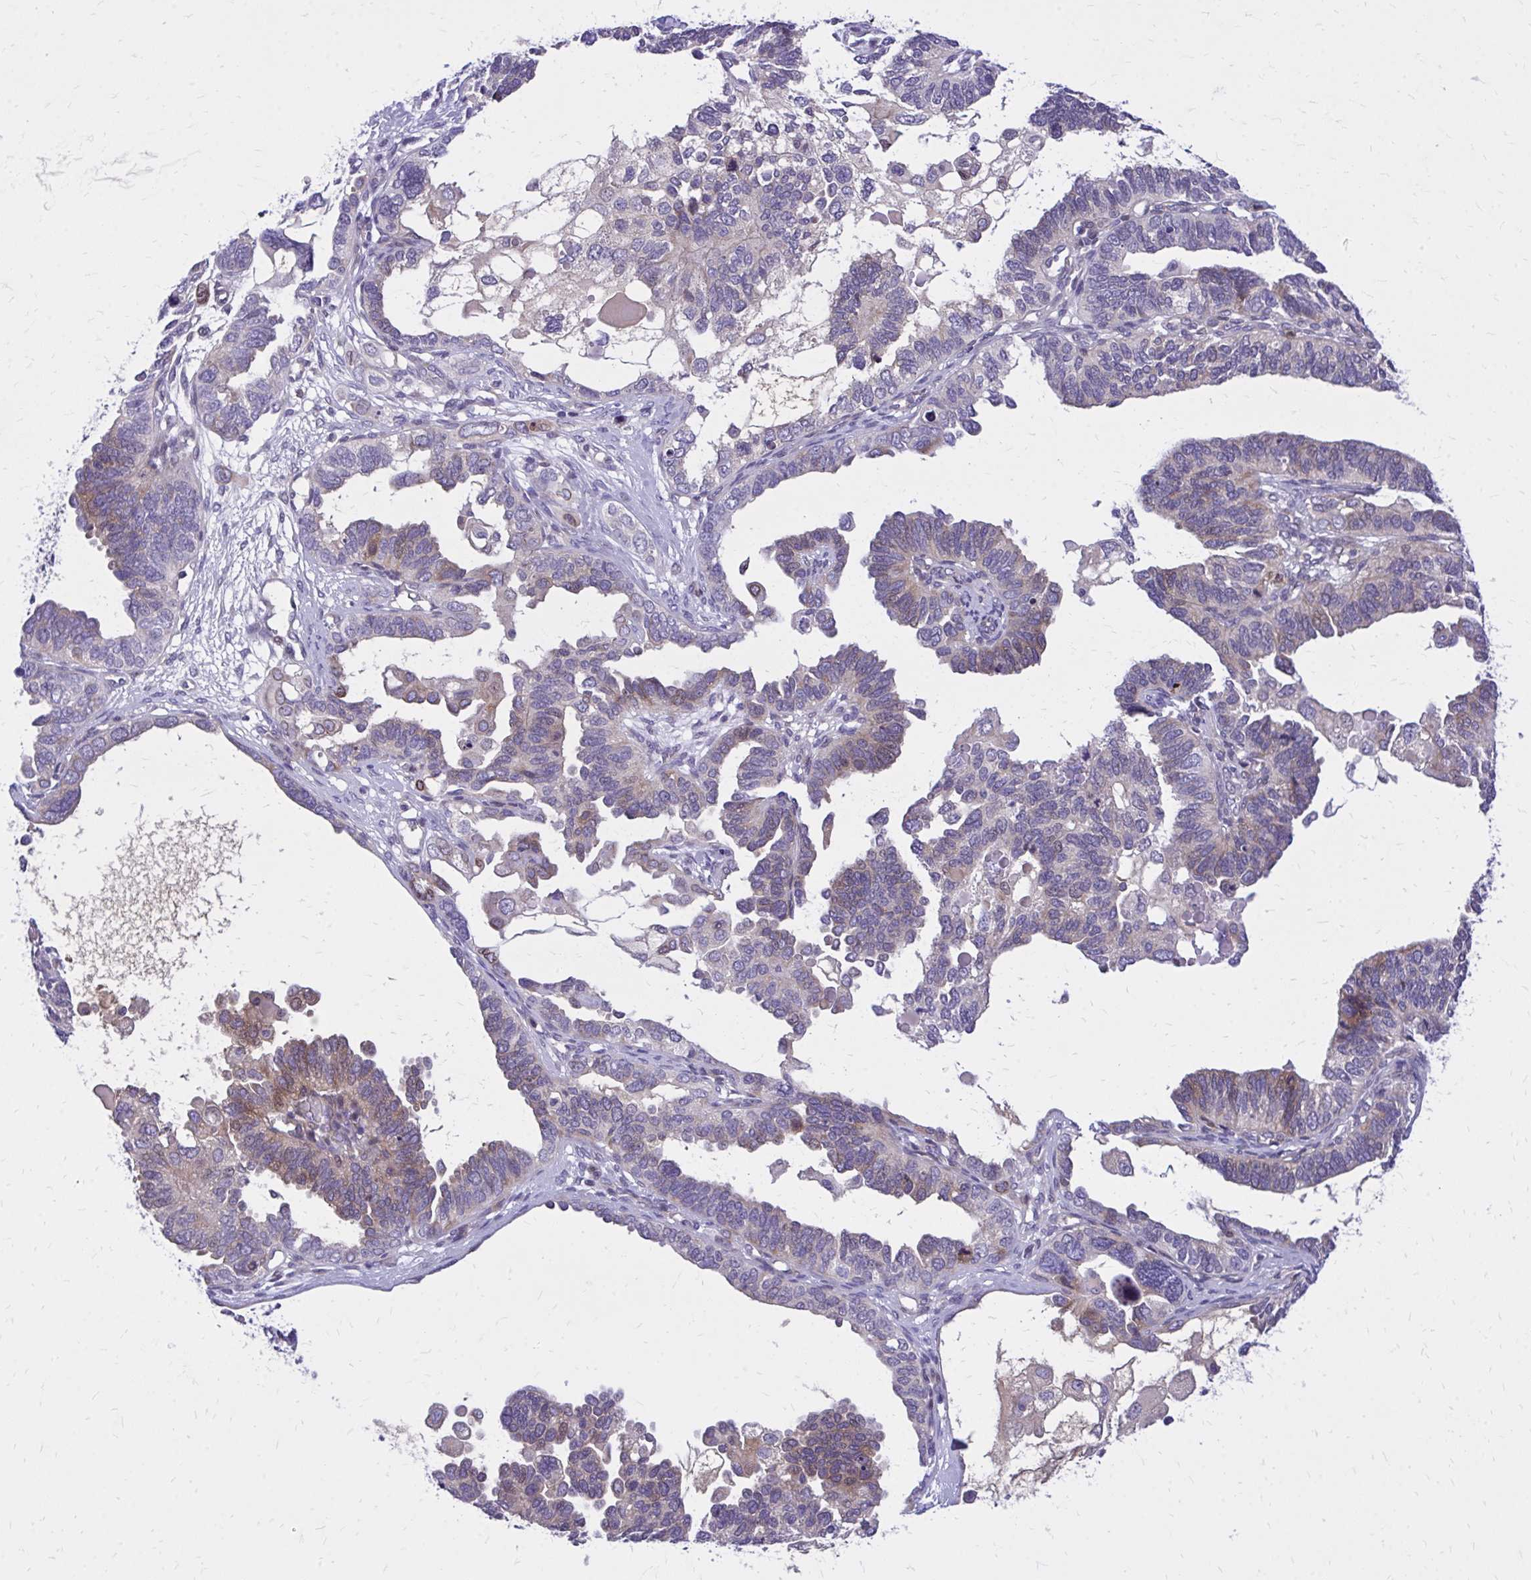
{"staining": {"intensity": "moderate", "quantity": "<25%", "location": "cytoplasmic/membranous"}, "tissue": "ovarian cancer", "cell_type": "Tumor cells", "image_type": "cancer", "snomed": [{"axis": "morphology", "description": "Cystadenocarcinoma, serous, NOS"}, {"axis": "topography", "description": "Ovary"}], "caption": "About <25% of tumor cells in ovarian serous cystadenocarcinoma reveal moderate cytoplasmic/membranous protein staining as visualized by brown immunohistochemical staining.", "gene": "ADAMTSL1", "patient": {"sex": "female", "age": 51}}